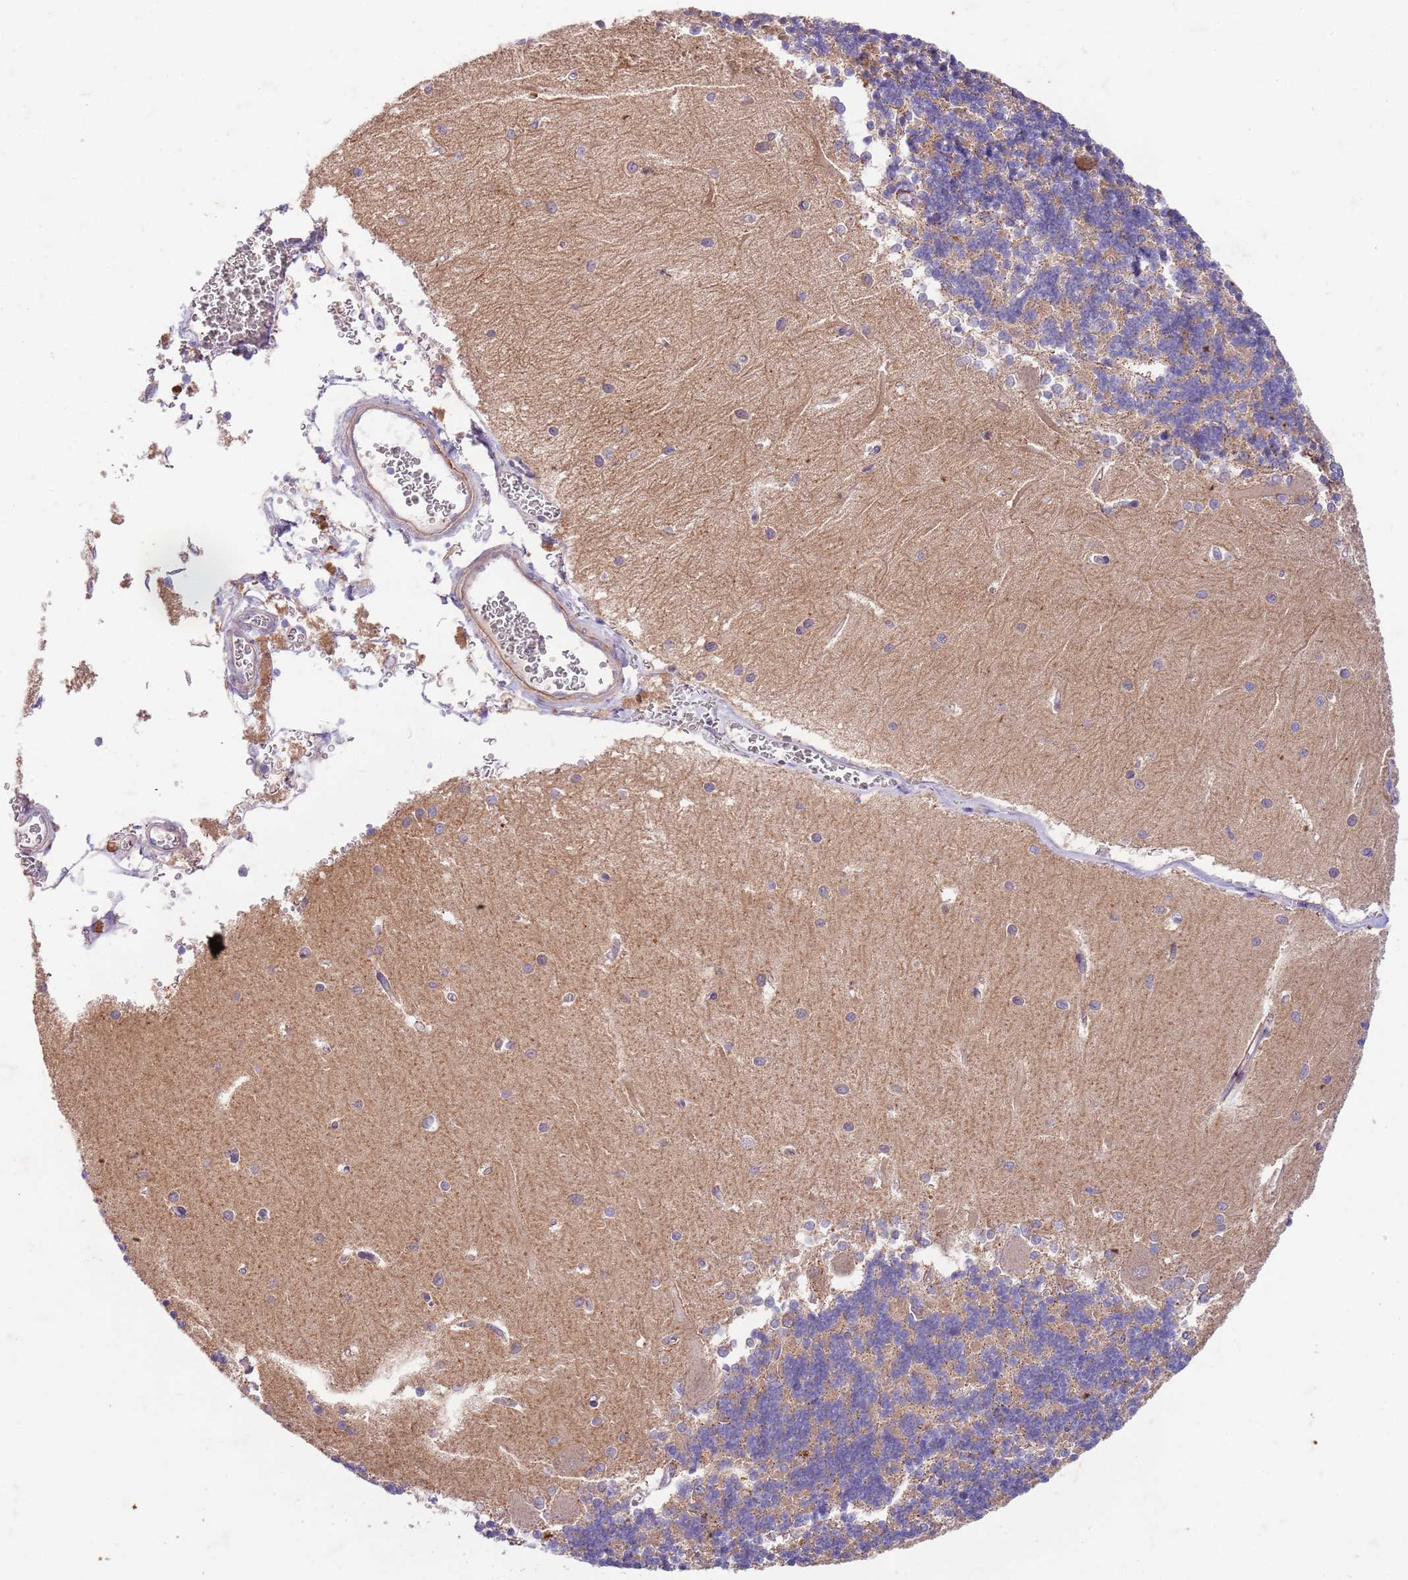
{"staining": {"intensity": "weak", "quantity": "25%-75%", "location": "cytoplasmic/membranous"}, "tissue": "cerebellum", "cell_type": "Cells in granular layer", "image_type": "normal", "snomed": [{"axis": "morphology", "description": "Normal tissue, NOS"}, {"axis": "topography", "description": "Cerebellum"}], "caption": "The histopathology image demonstrates immunohistochemical staining of normal cerebellum. There is weak cytoplasmic/membranous staining is appreciated in about 25%-75% of cells in granular layer.", "gene": "OSBP", "patient": {"sex": "male", "age": 37}}